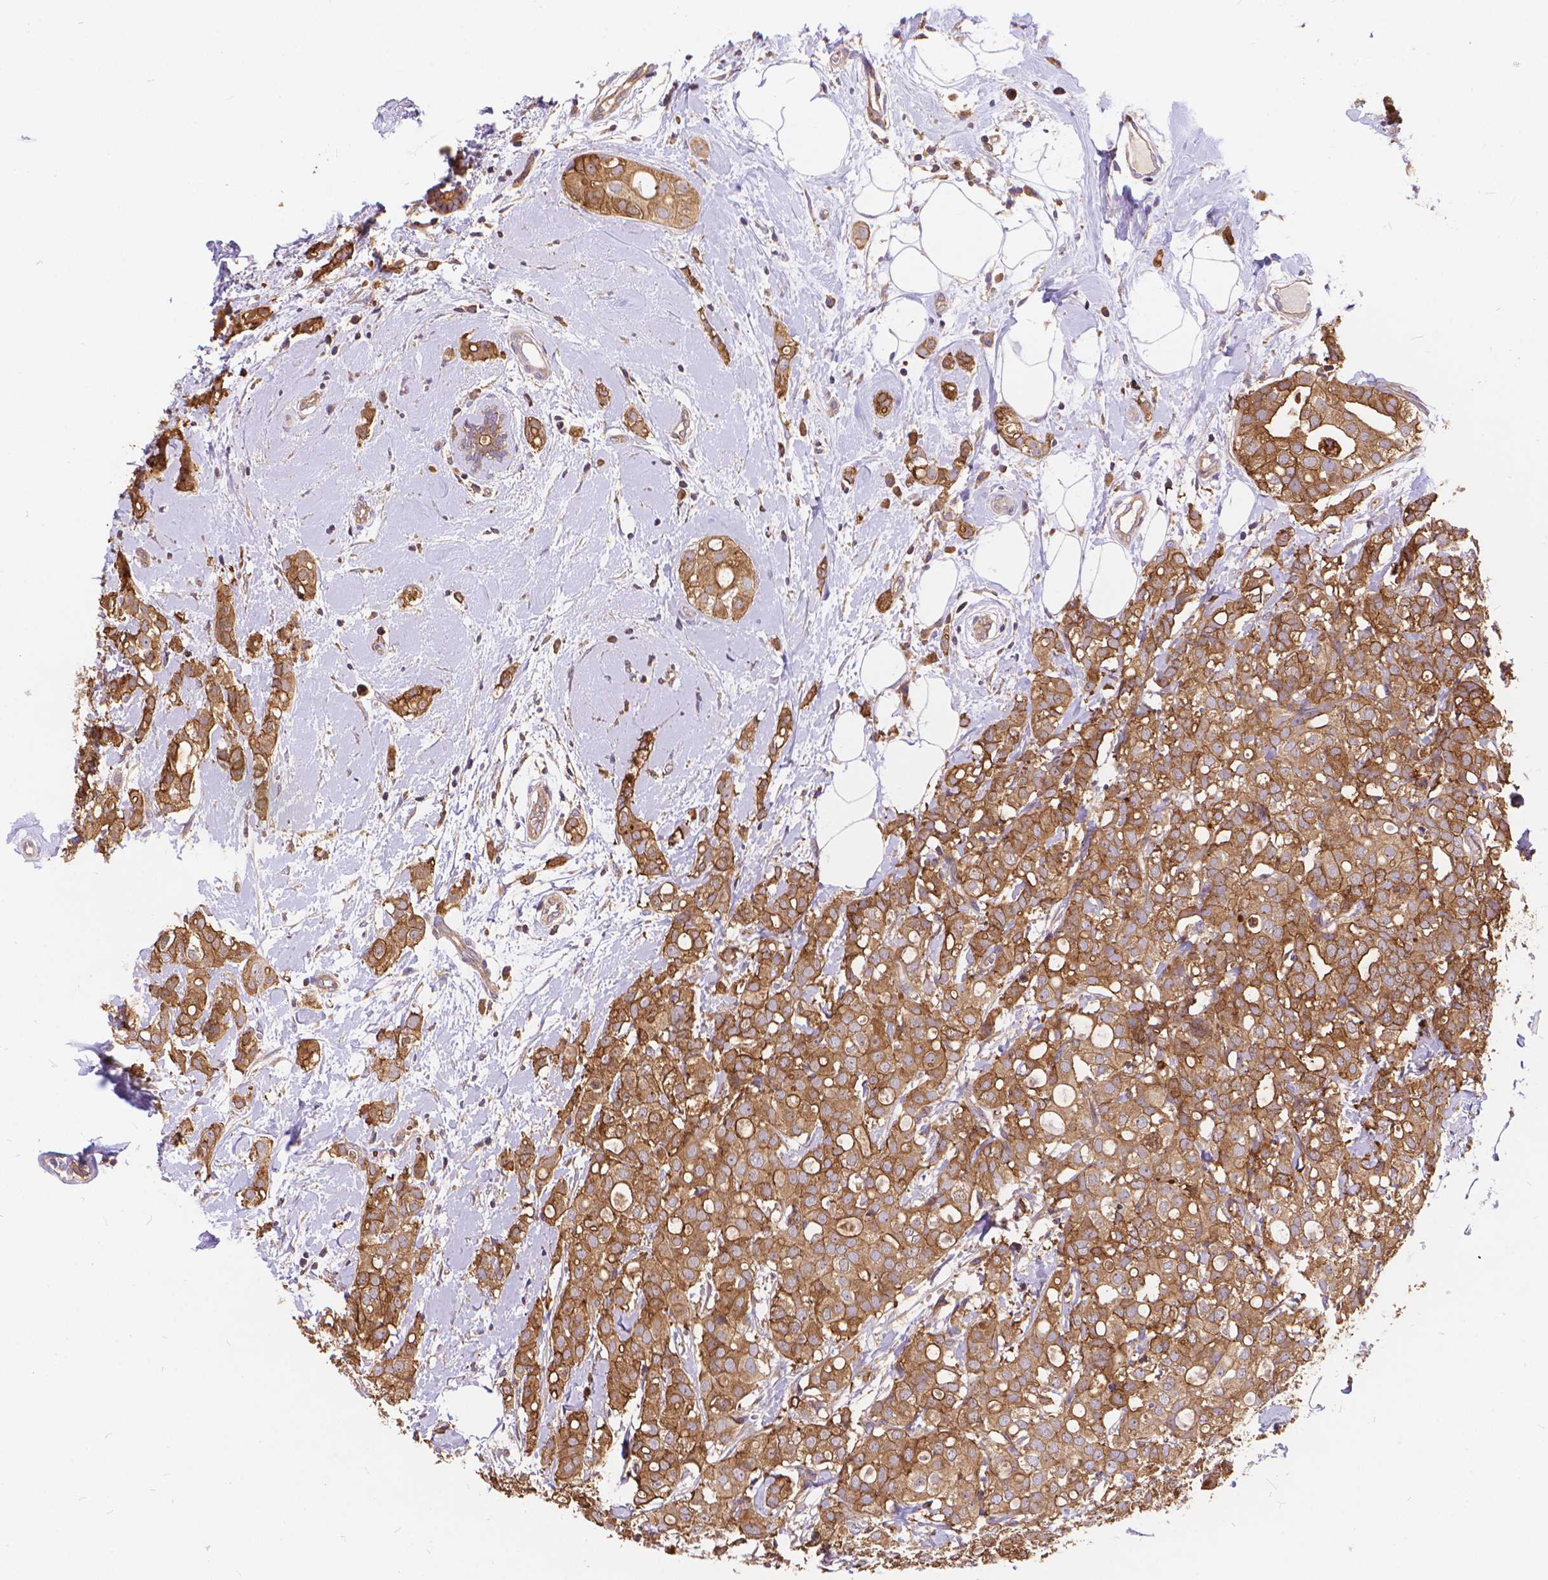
{"staining": {"intensity": "moderate", "quantity": ">75%", "location": "cytoplasmic/membranous"}, "tissue": "breast cancer", "cell_type": "Tumor cells", "image_type": "cancer", "snomed": [{"axis": "morphology", "description": "Duct carcinoma"}, {"axis": "topography", "description": "Breast"}], "caption": "Protein expression analysis of infiltrating ductal carcinoma (breast) displays moderate cytoplasmic/membranous staining in approximately >75% of tumor cells. The protein is stained brown, and the nuclei are stained in blue (DAB IHC with brightfield microscopy, high magnification).", "gene": "ARAP1", "patient": {"sex": "female", "age": 40}}